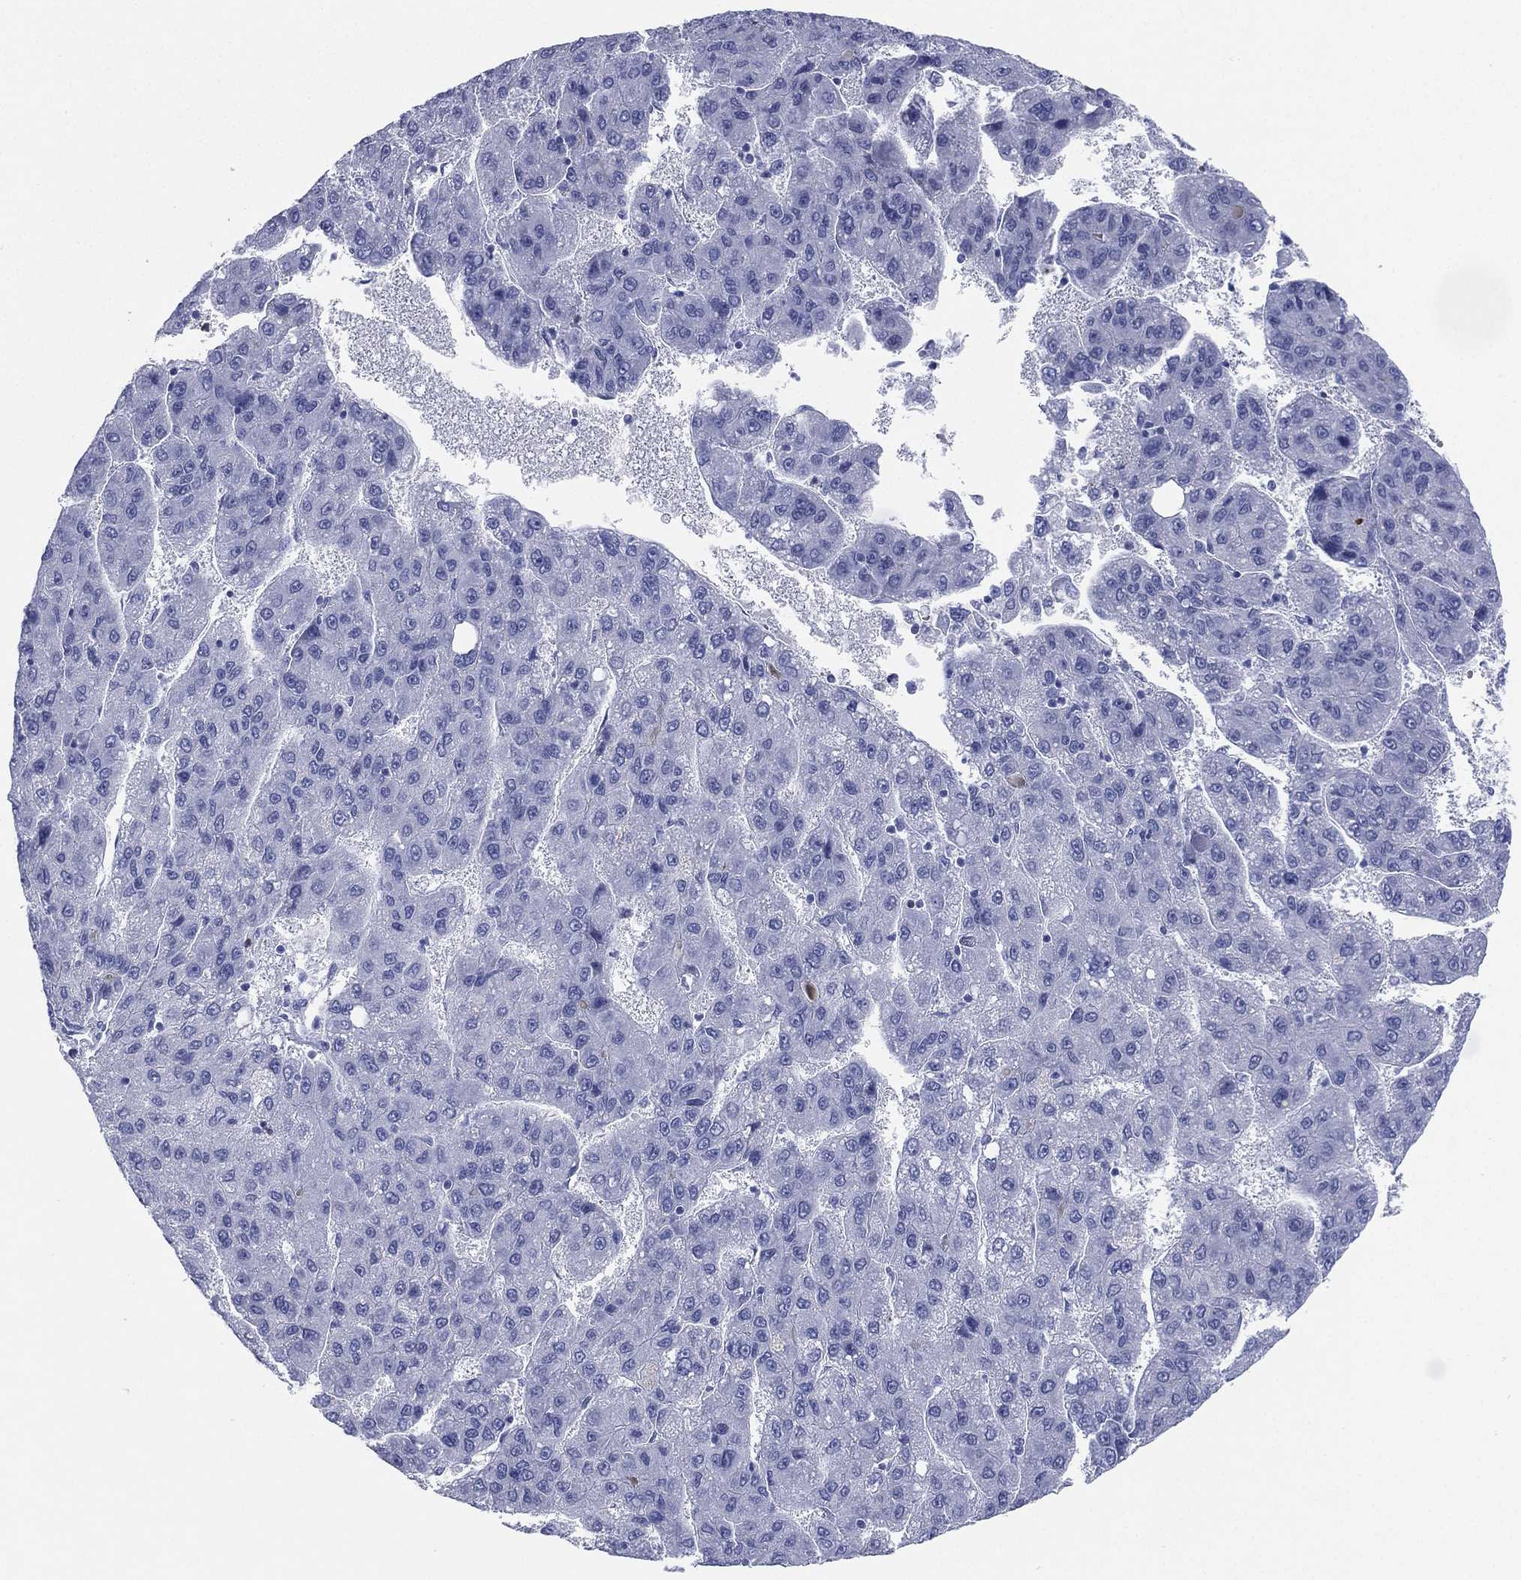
{"staining": {"intensity": "negative", "quantity": "none", "location": "none"}, "tissue": "liver cancer", "cell_type": "Tumor cells", "image_type": "cancer", "snomed": [{"axis": "morphology", "description": "Carcinoma, Hepatocellular, NOS"}, {"axis": "topography", "description": "Liver"}], "caption": "Immunohistochemical staining of human hepatocellular carcinoma (liver) shows no significant expression in tumor cells.", "gene": "CD79A", "patient": {"sex": "female", "age": 82}}